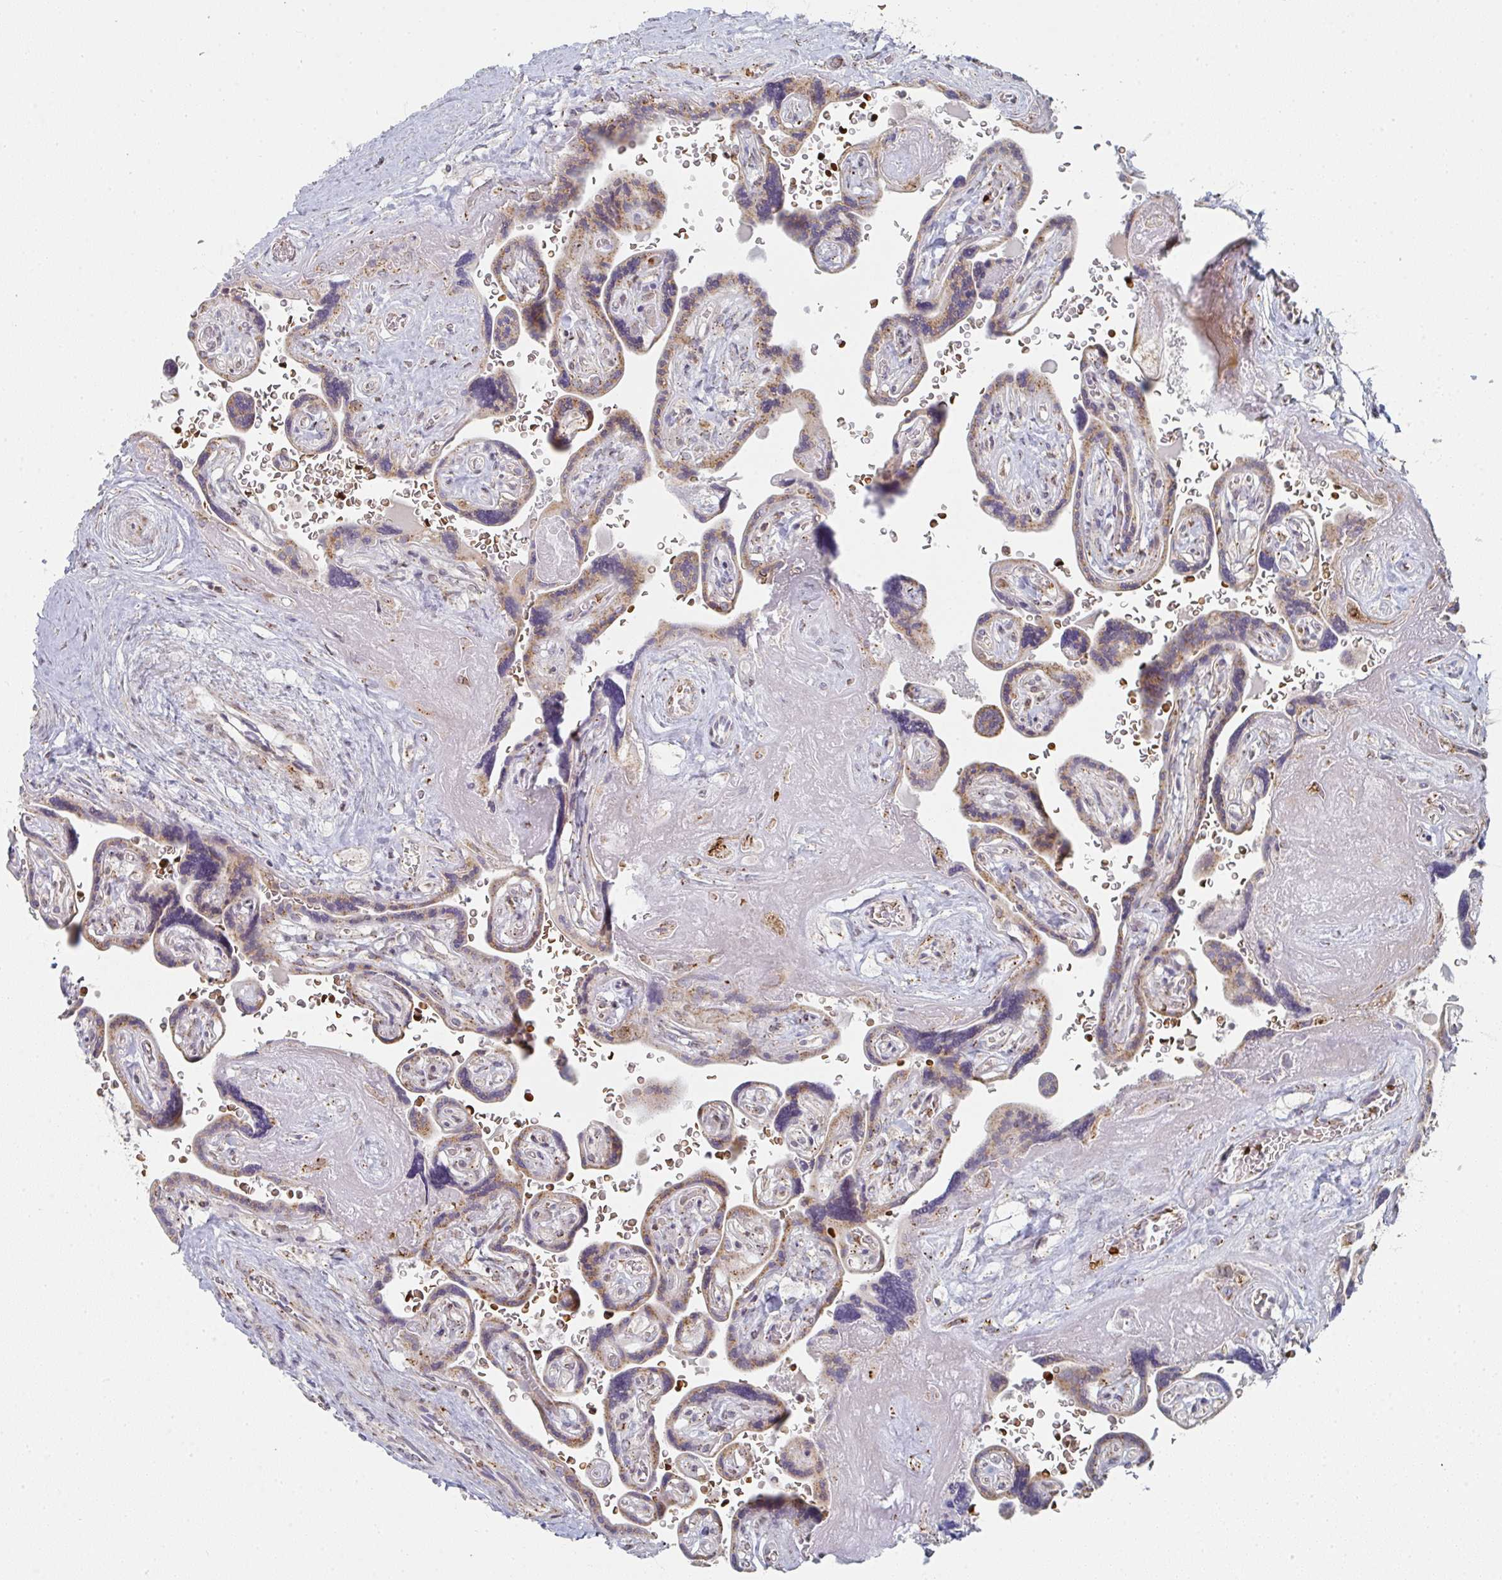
{"staining": {"intensity": "strong", "quantity": ">75%", "location": "cytoplasmic/membranous"}, "tissue": "placenta", "cell_type": "Decidual cells", "image_type": "normal", "snomed": [{"axis": "morphology", "description": "Normal tissue, NOS"}, {"axis": "topography", "description": "Placenta"}], "caption": "An image showing strong cytoplasmic/membranous positivity in approximately >75% of decidual cells in benign placenta, as visualized by brown immunohistochemical staining.", "gene": "ZNF526", "patient": {"sex": "female", "age": 32}}